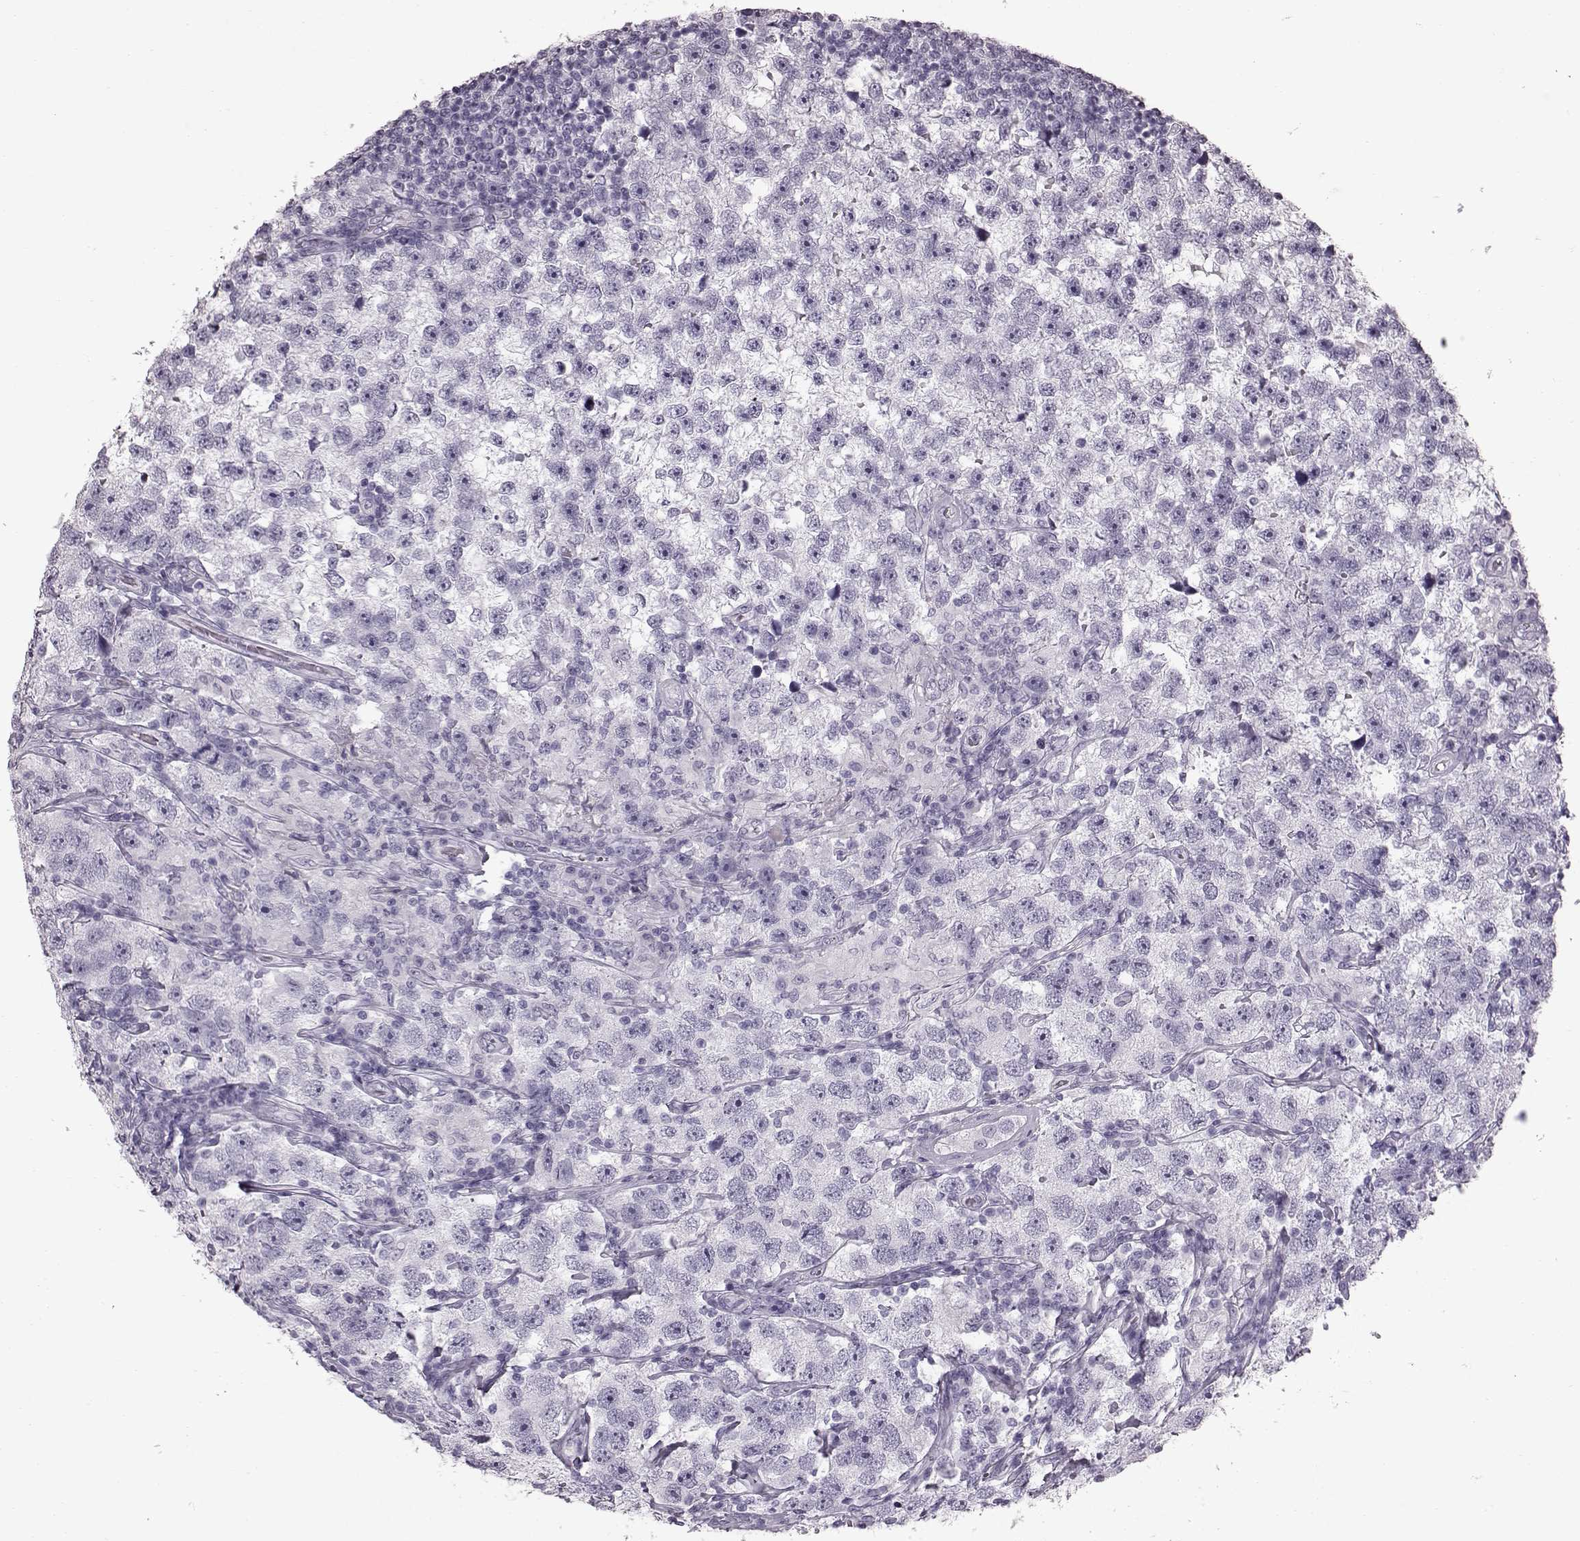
{"staining": {"intensity": "negative", "quantity": "none", "location": "none"}, "tissue": "testis cancer", "cell_type": "Tumor cells", "image_type": "cancer", "snomed": [{"axis": "morphology", "description": "Seminoma, NOS"}, {"axis": "topography", "description": "Testis"}], "caption": "This is a histopathology image of immunohistochemistry (IHC) staining of testis cancer (seminoma), which shows no staining in tumor cells.", "gene": "TCHHL1", "patient": {"sex": "male", "age": 26}}